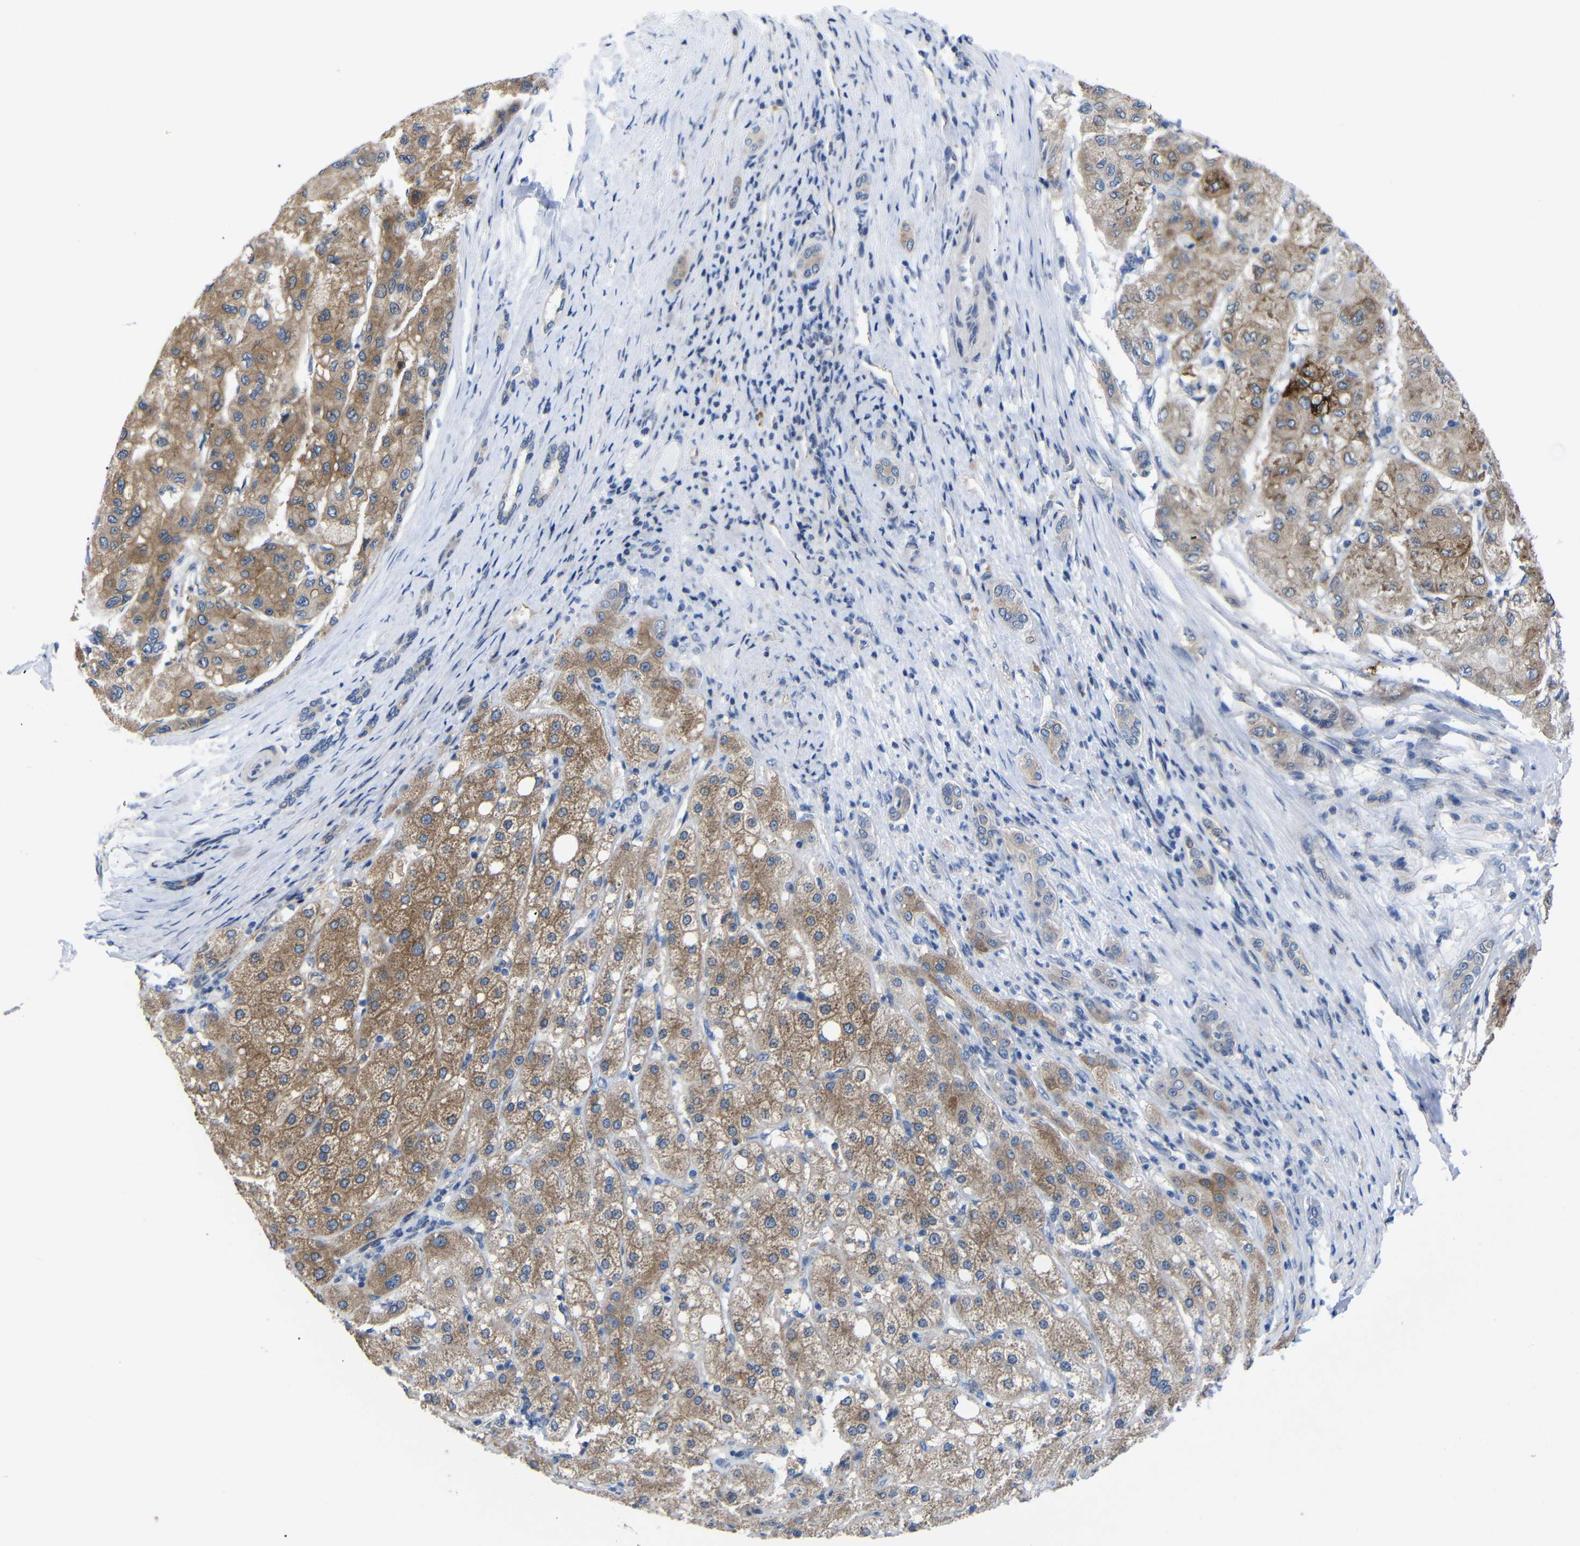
{"staining": {"intensity": "moderate", "quantity": ">75%", "location": "cytoplasmic/membranous"}, "tissue": "liver cancer", "cell_type": "Tumor cells", "image_type": "cancer", "snomed": [{"axis": "morphology", "description": "Carcinoma, Hepatocellular, NOS"}, {"axis": "topography", "description": "Liver"}], "caption": "About >75% of tumor cells in hepatocellular carcinoma (liver) reveal moderate cytoplasmic/membranous protein positivity as visualized by brown immunohistochemical staining.", "gene": "CMTM1", "patient": {"sex": "male", "age": 80}}